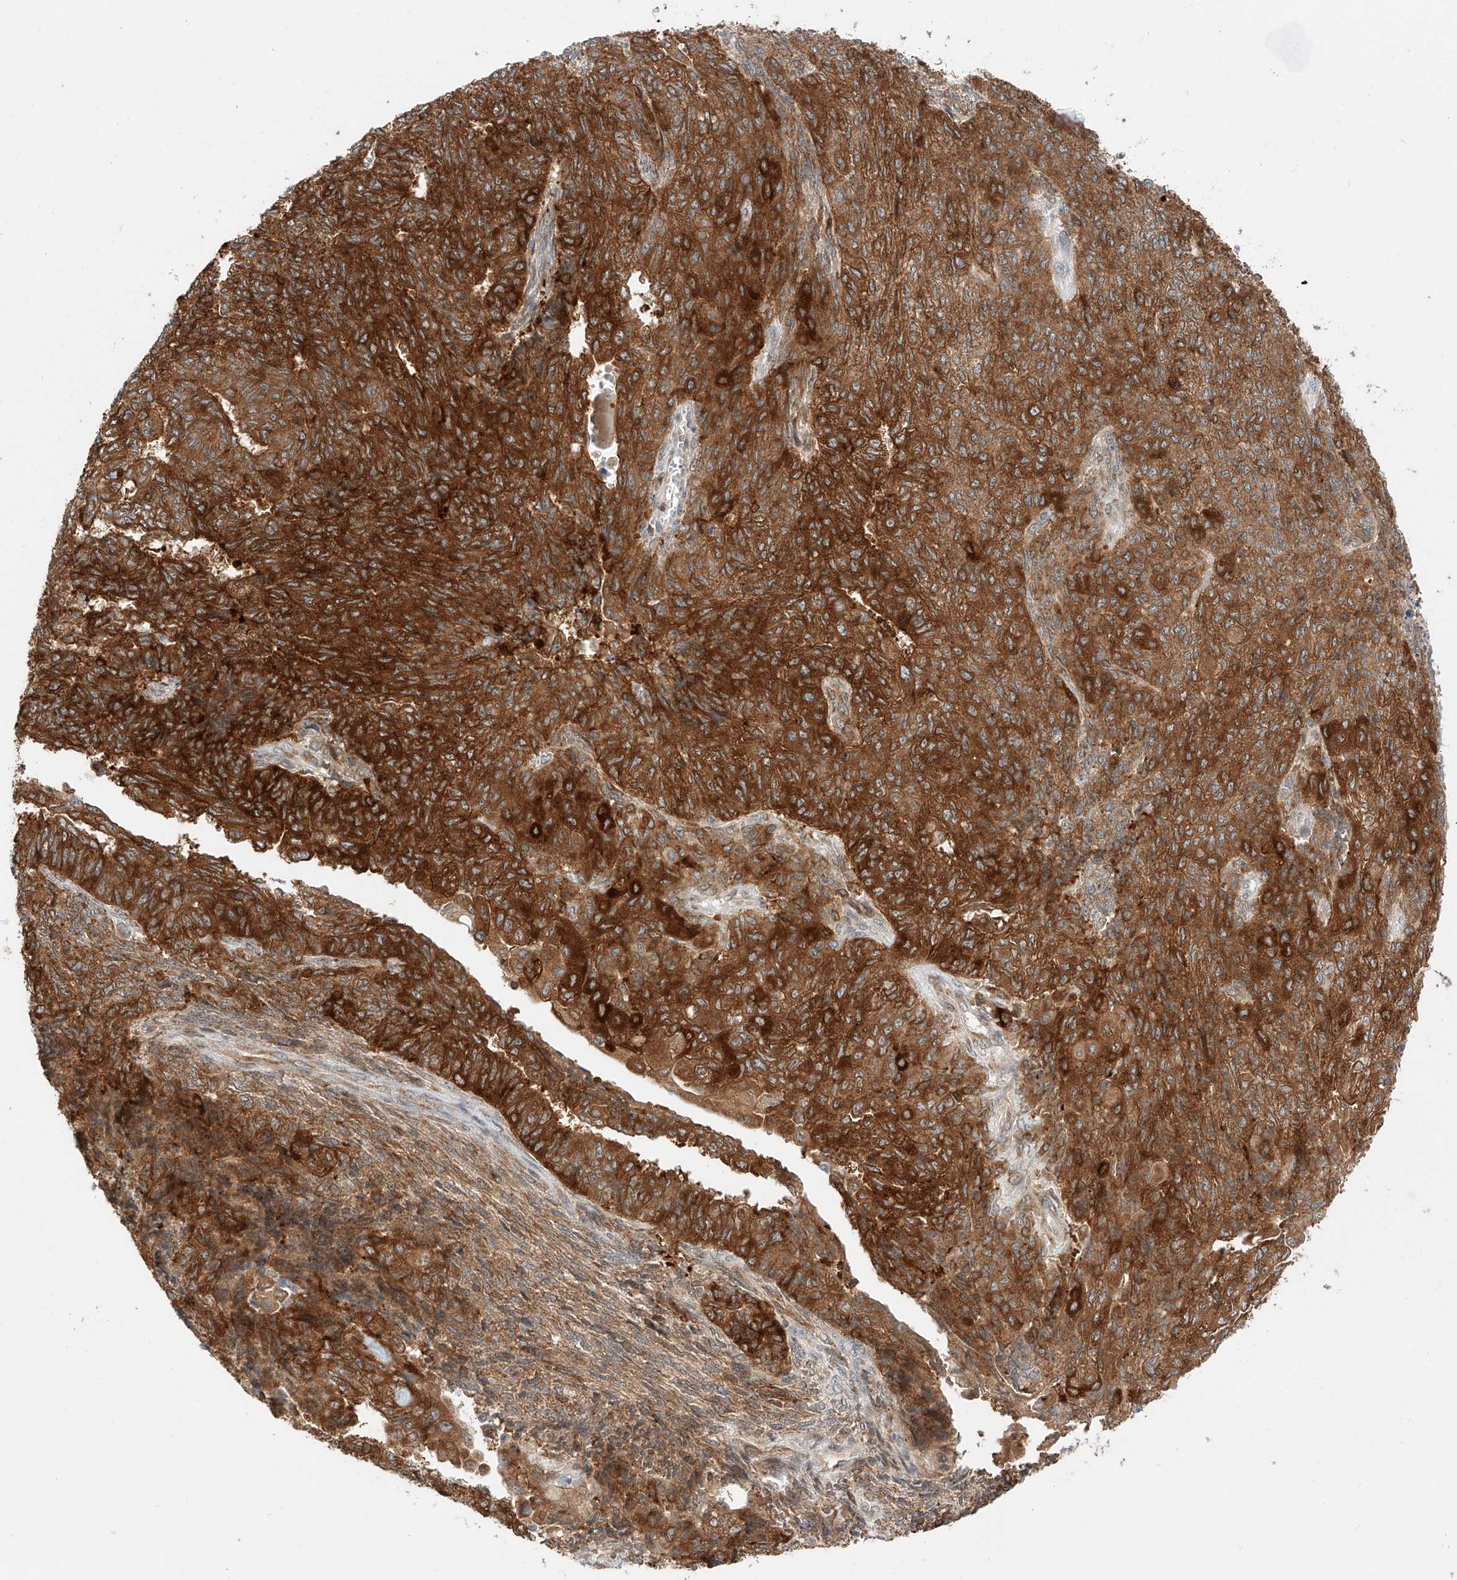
{"staining": {"intensity": "strong", "quantity": ">75%", "location": "cytoplasmic/membranous"}, "tissue": "endometrial cancer", "cell_type": "Tumor cells", "image_type": "cancer", "snomed": [{"axis": "morphology", "description": "Adenocarcinoma, NOS"}, {"axis": "topography", "description": "Endometrium"}], "caption": "Endometrial cancer (adenocarcinoma) stained with immunohistochemistry reveals strong cytoplasmic/membranous expression in approximately >75% of tumor cells.", "gene": "CARMIL1", "patient": {"sex": "female", "age": 32}}